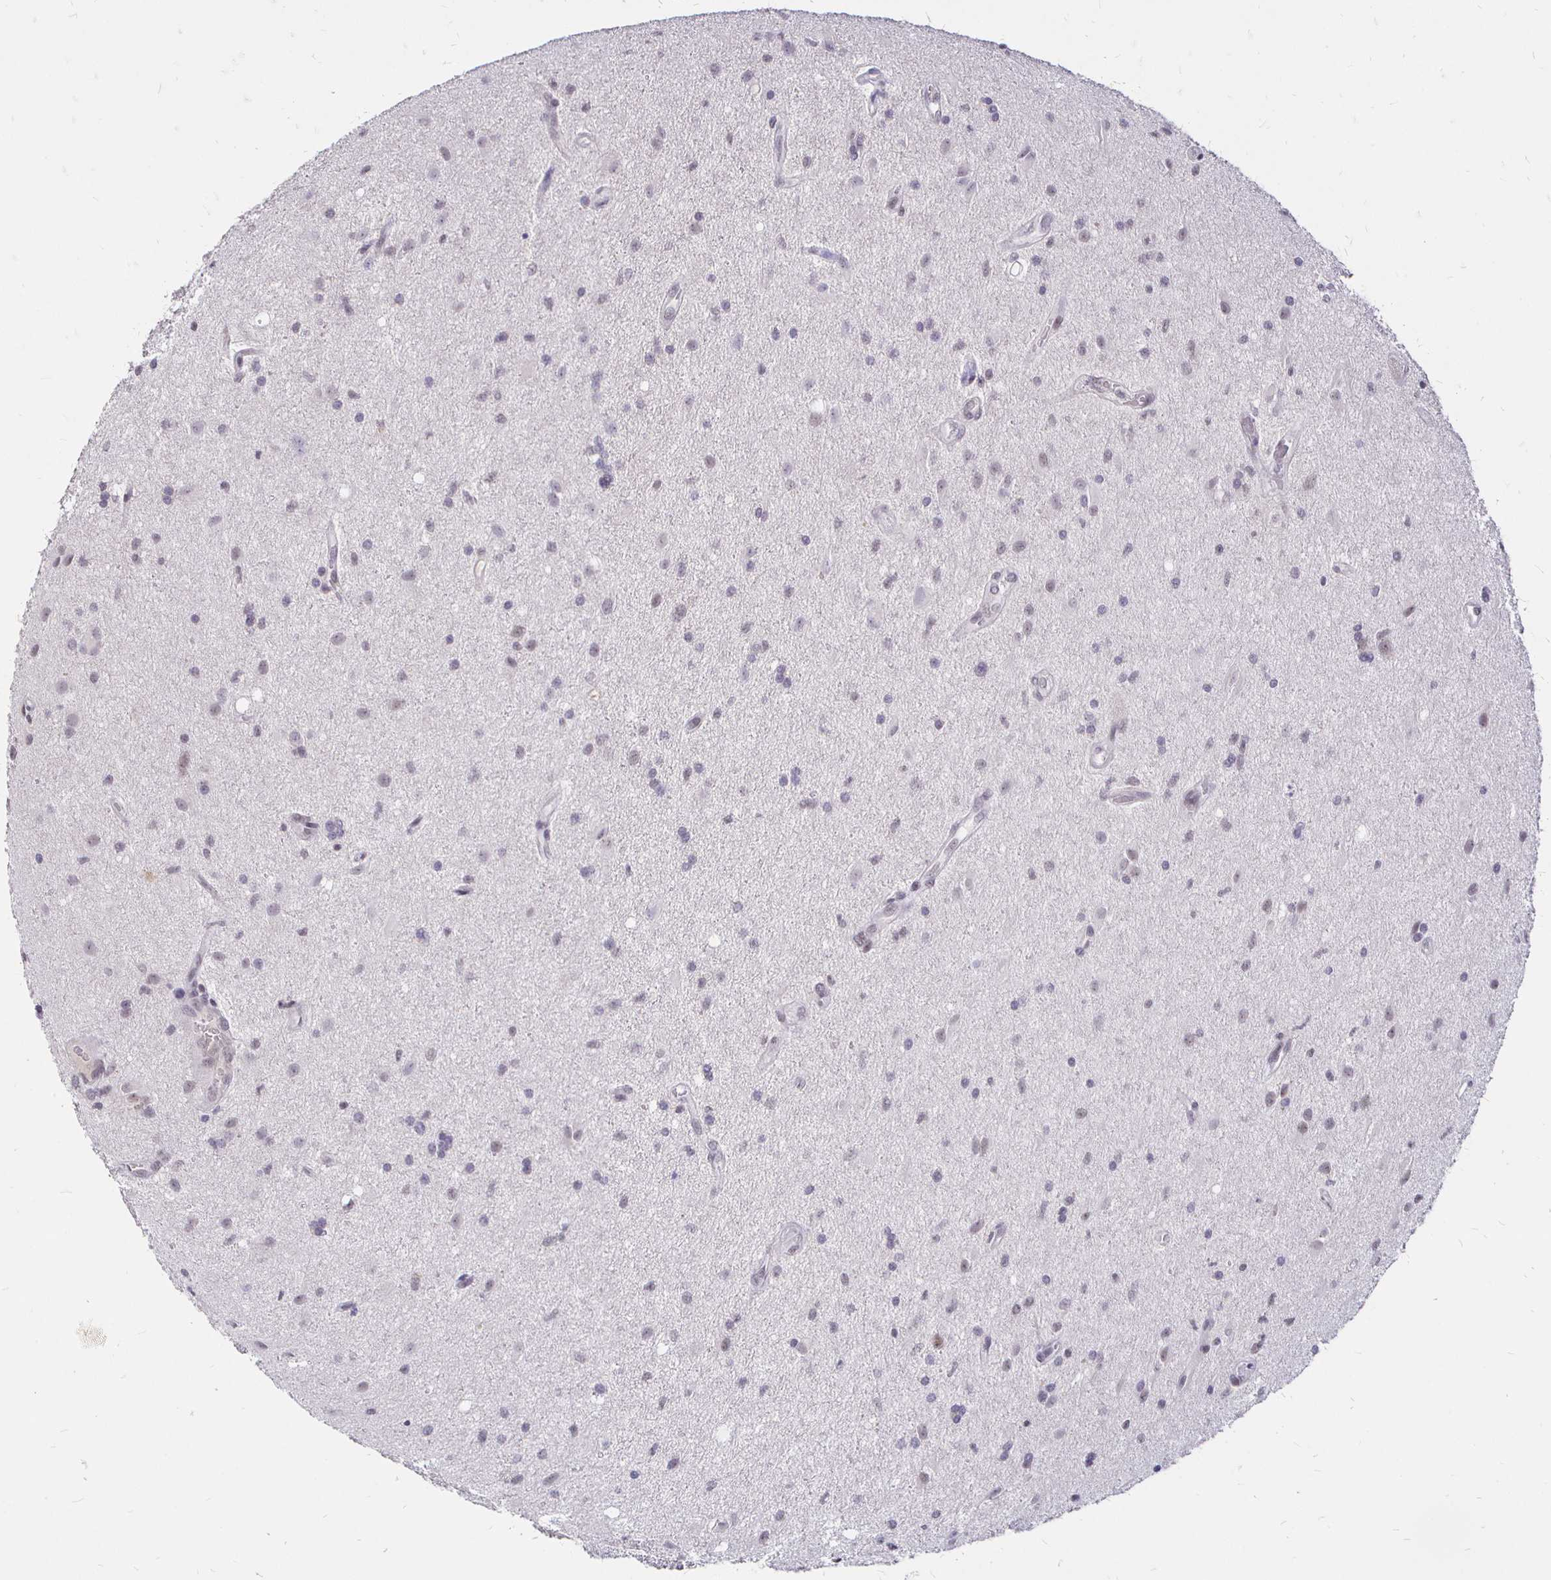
{"staining": {"intensity": "negative", "quantity": "none", "location": "none"}, "tissue": "glioma", "cell_type": "Tumor cells", "image_type": "cancer", "snomed": [{"axis": "morphology", "description": "Glioma, malignant, High grade"}, {"axis": "topography", "description": "Brain"}], "caption": "The micrograph shows no staining of tumor cells in glioma. The staining was performed using DAB to visualize the protein expression in brown, while the nuclei were stained in blue with hematoxylin (Magnification: 20x).", "gene": "SIN3A", "patient": {"sex": "male", "age": 67}}